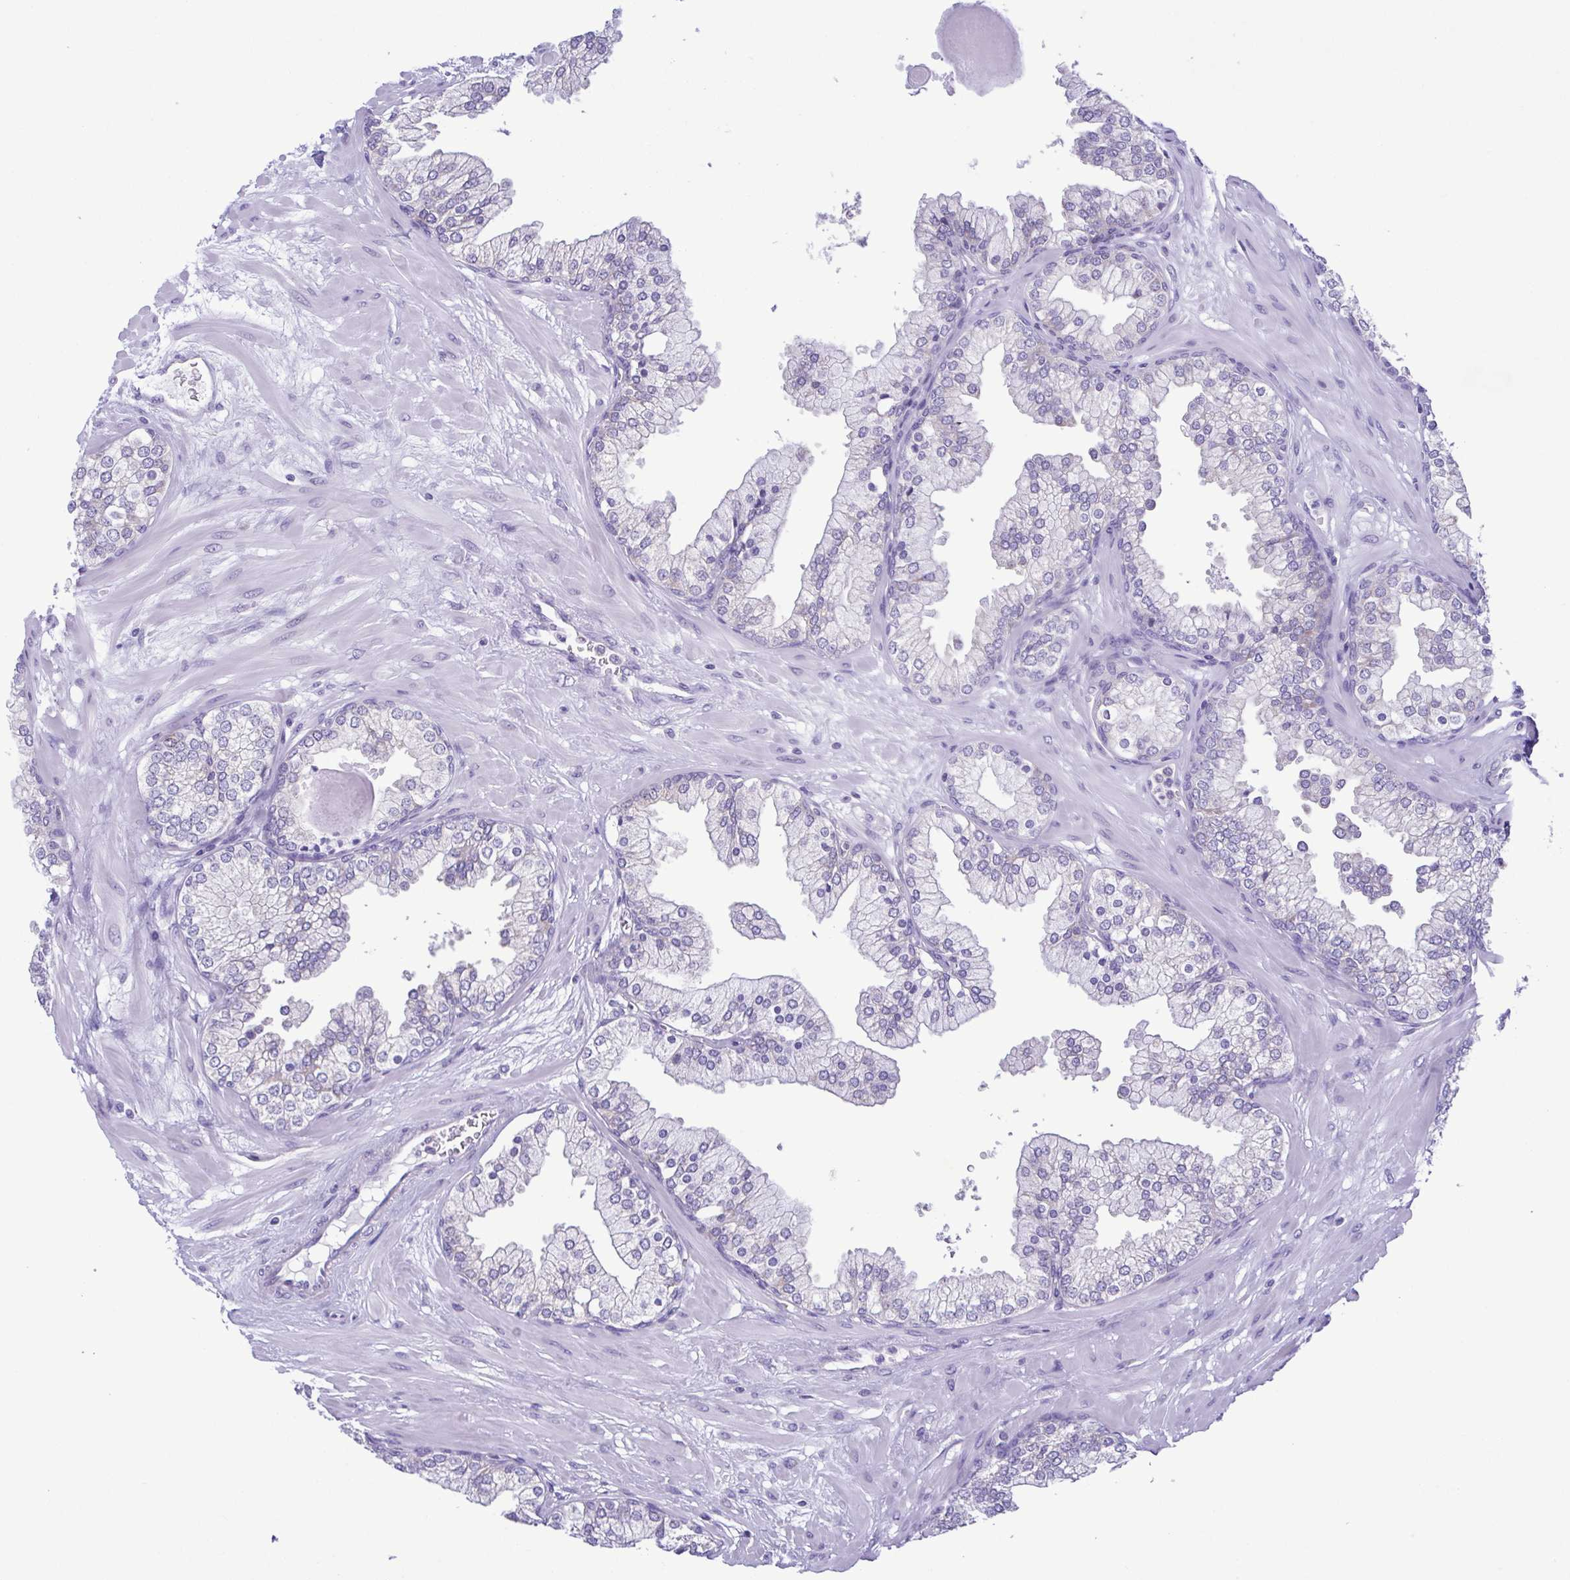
{"staining": {"intensity": "negative", "quantity": "none", "location": "none"}, "tissue": "prostate", "cell_type": "Glandular cells", "image_type": "normal", "snomed": [{"axis": "morphology", "description": "Normal tissue, NOS"}, {"axis": "topography", "description": "Prostate"}, {"axis": "topography", "description": "Peripheral nerve tissue"}], "caption": "Prostate was stained to show a protein in brown. There is no significant positivity in glandular cells. (Stains: DAB immunohistochemistry with hematoxylin counter stain, Microscopy: brightfield microscopy at high magnification).", "gene": "TNNI3", "patient": {"sex": "male", "age": 61}}